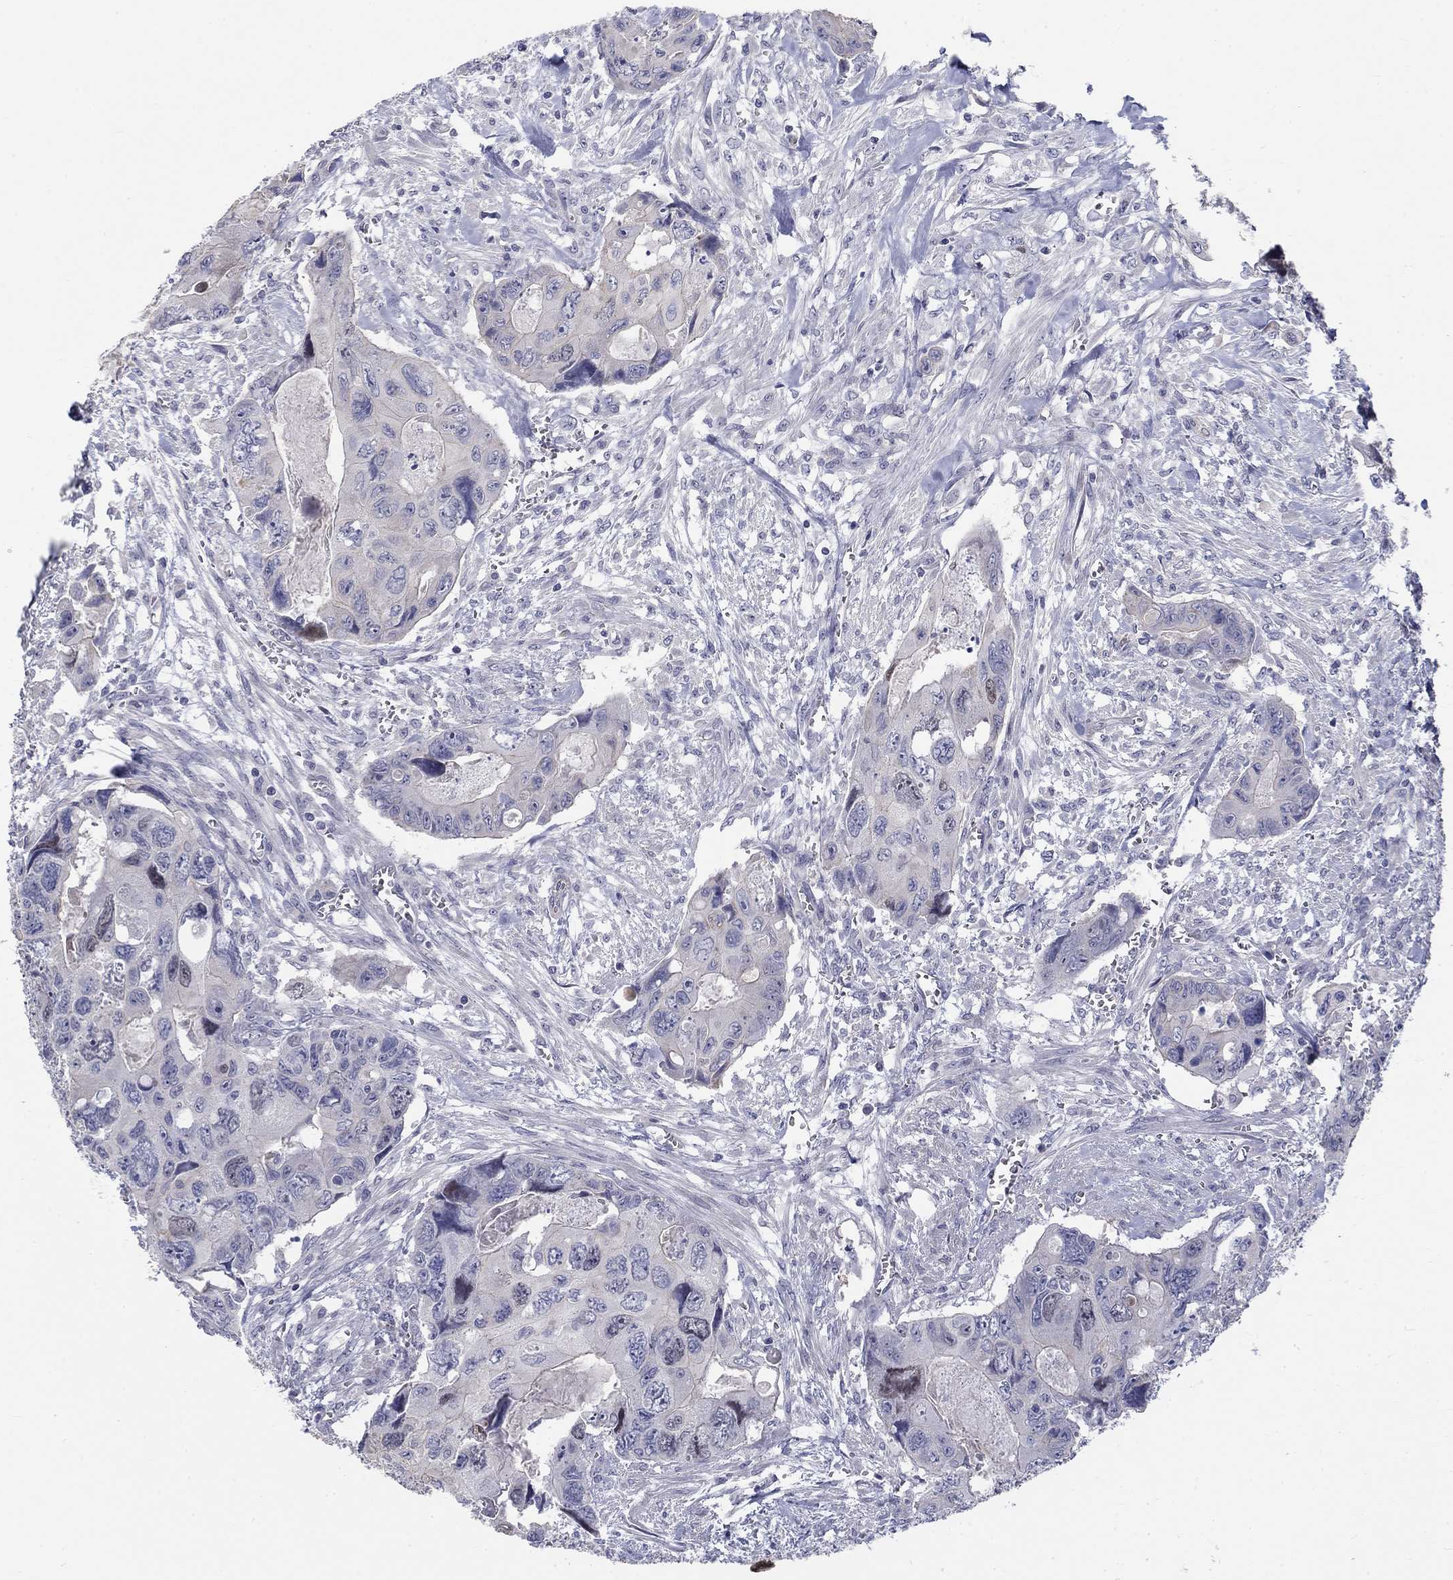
{"staining": {"intensity": "negative", "quantity": "none", "location": "none"}, "tissue": "colorectal cancer", "cell_type": "Tumor cells", "image_type": "cancer", "snomed": [{"axis": "morphology", "description": "Adenocarcinoma, NOS"}, {"axis": "topography", "description": "Rectum"}], "caption": "The immunohistochemistry histopathology image has no significant positivity in tumor cells of colorectal cancer (adenocarcinoma) tissue.", "gene": "PRC1", "patient": {"sex": "male", "age": 62}}